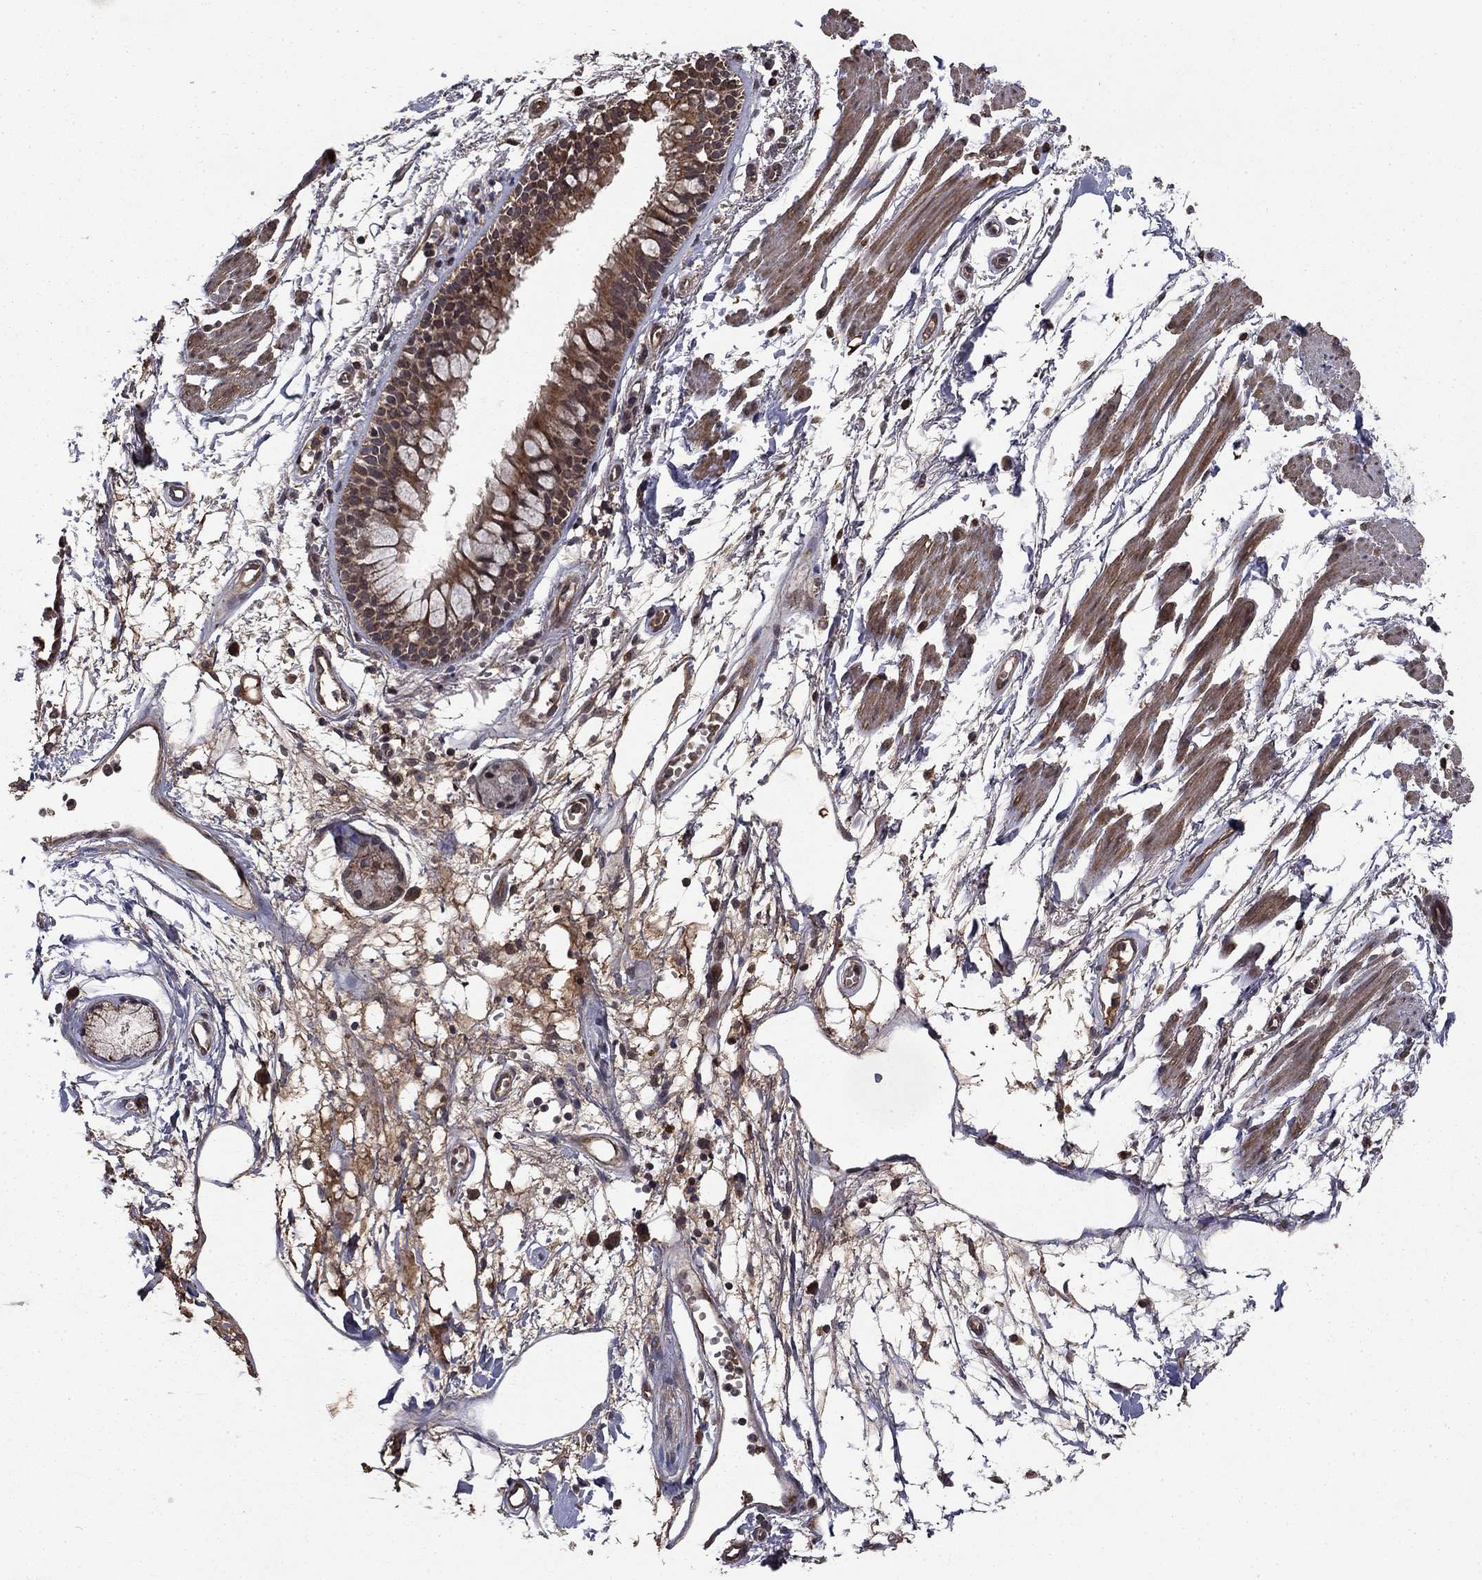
{"staining": {"intensity": "negative", "quantity": "none", "location": "none"}, "tissue": "soft tissue", "cell_type": "Fibroblasts", "image_type": "normal", "snomed": [{"axis": "morphology", "description": "Normal tissue, NOS"}, {"axis": "morphology", "description": "Squamous cell carcinoma, NOS"}, {"axis": "topography", "description": "Cartilage tissue"}, {"axis": "topography", "description": "Lung"}], "caption": "Soft tissue stained for a protein using immunohistochemistry displays no staining fibroblasts.", "gene": "DHRS1", "patient": {"sex": "male", "age": 66}}